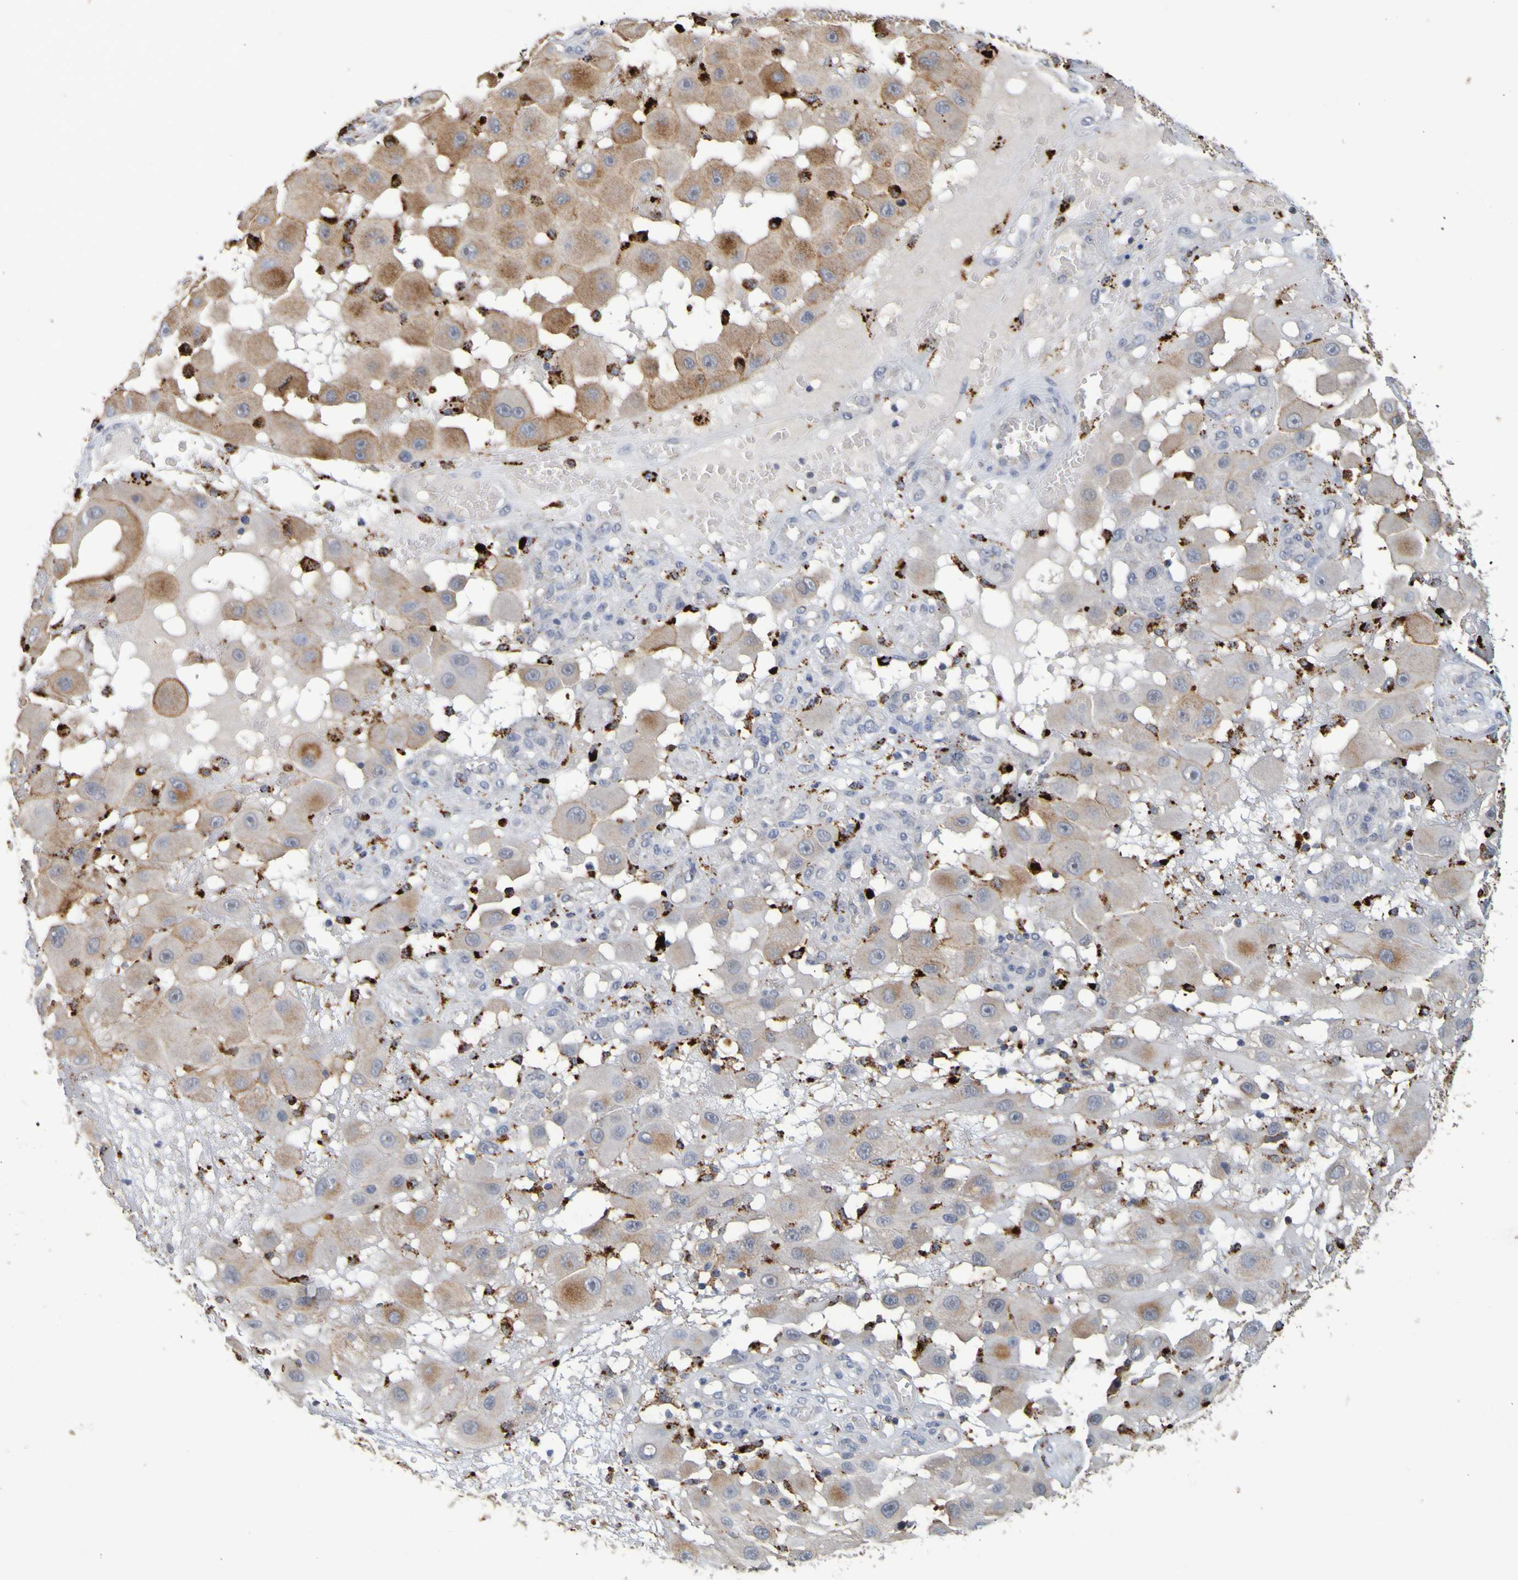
{"staining": {"intensity": "moderate", "quantity": "25%-75%", "location": "cytoplasmic/membranous"}, "tissue": "melanoma", "cell_type": "Tumor cells", "image_type": "cancer", "snomed": [{"axis": "morphology", "description": "Malignant melanoma, NOS"}, {"axis": "topography", "description": "Skin"}], "caption": "Immunohistochemistry image of neoplastic tissue: human melanoma stained using IHC shows medium levels of moderate protein expression localized specifically in the cytoplasmic/membranous of tumor cells, appearing as a cytoplasmic/membranous brown color.", "gene": "TPH1", "patient": {"sex": "female", "age": 81}}